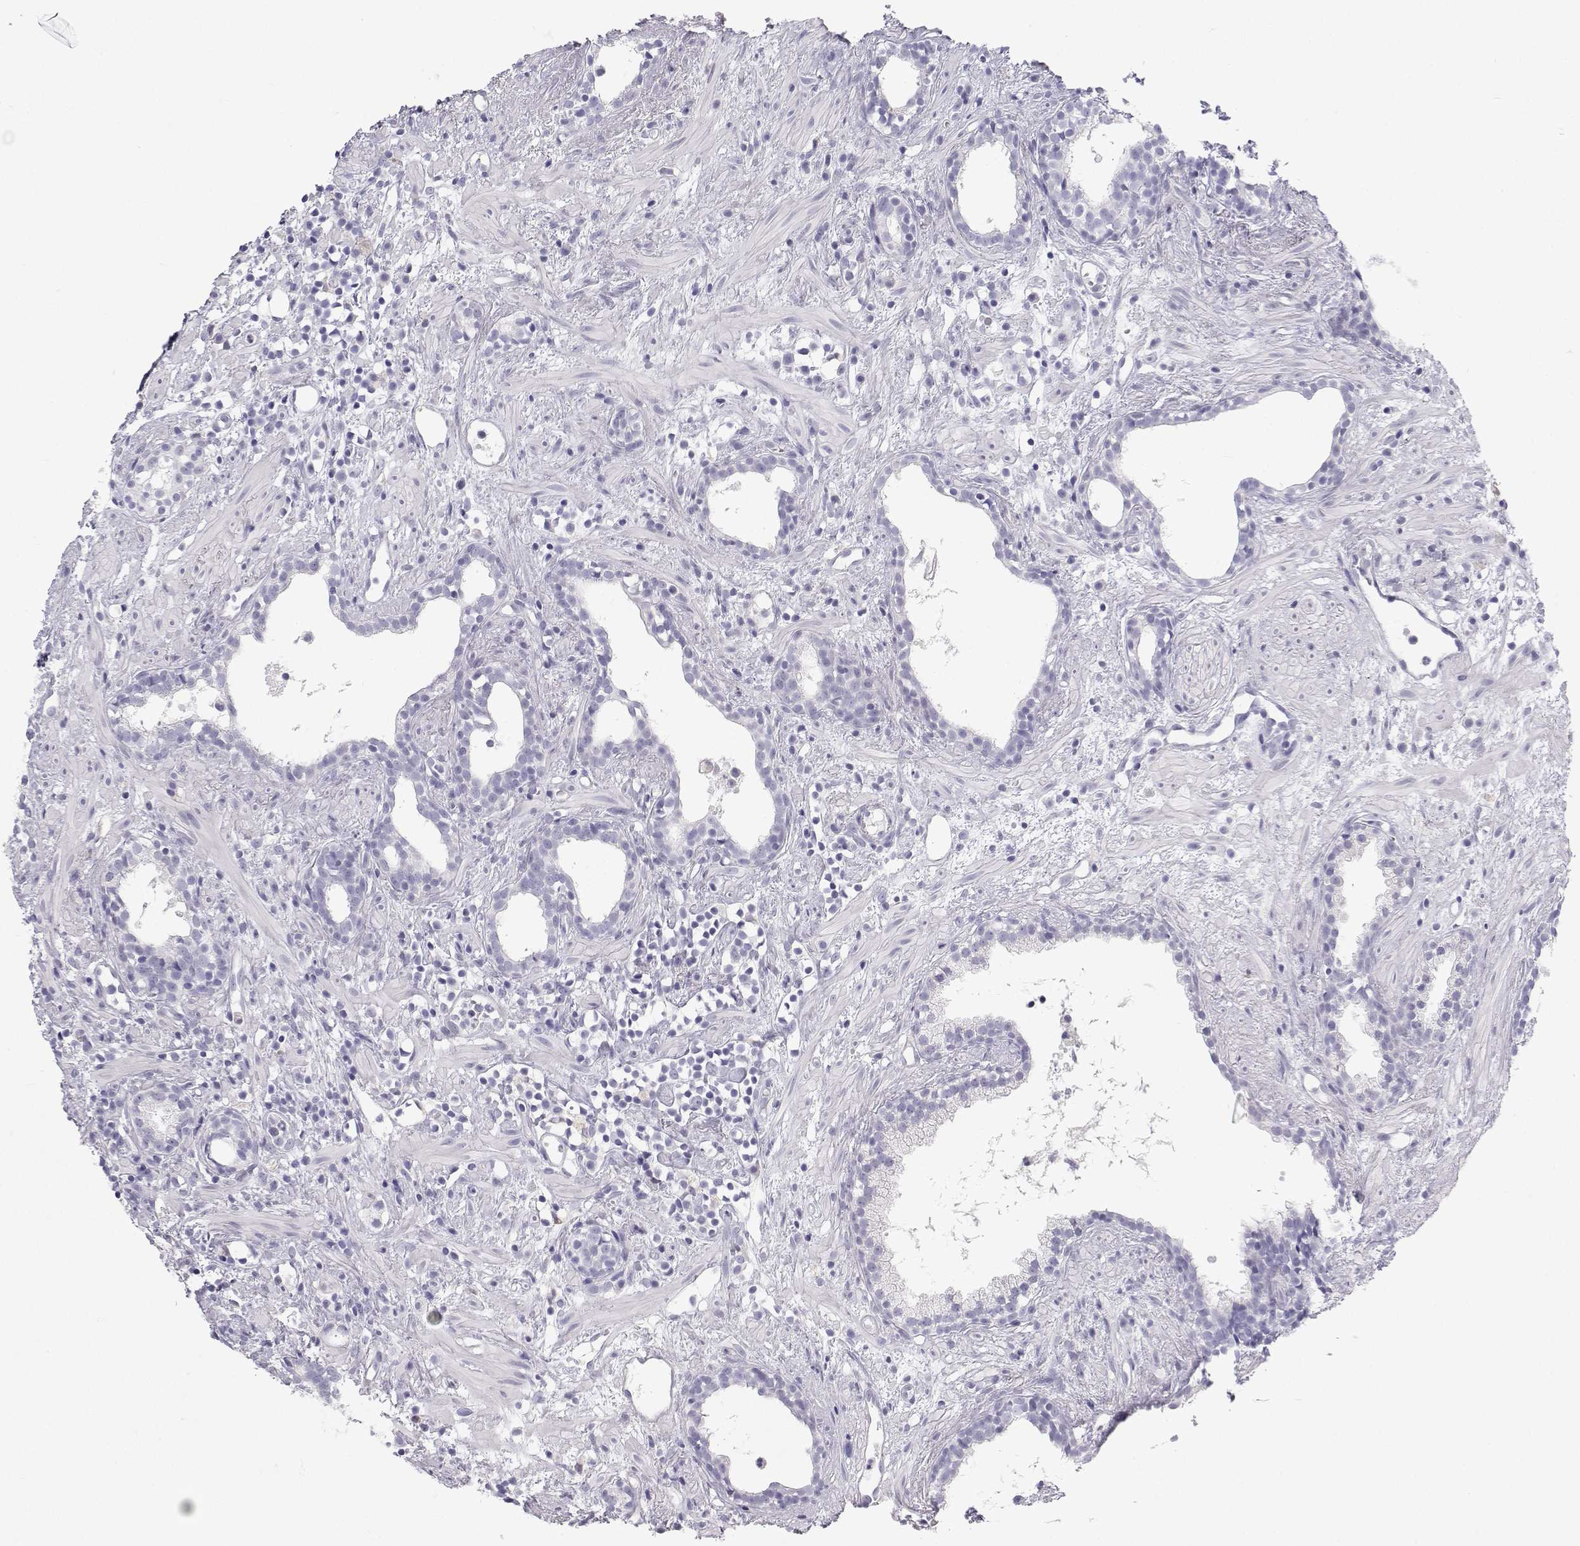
{"staining": {"intensity": "negative", "quantity": "none", "location": "none"}, "tissue": "prostate cancer", "cell_type": "Tumor cells", "image_type": "cancer", "snomed": [{"axis": "morphology", "description": "Adenocarcinoma, High grade"}, {"axis": "topography", "description": "Prostate"}], "caption": "High power microscopy histopathology image of an immunohistochemistry (IHC) photomicrograph of prostate adenocarcinoma (high-grade), revealing no significant expression in tumor cells. (DAB immunohistochemistry (IHC), high magnification).", "gene": "TTN", "patient": {"sex": "male", "age": 83}}